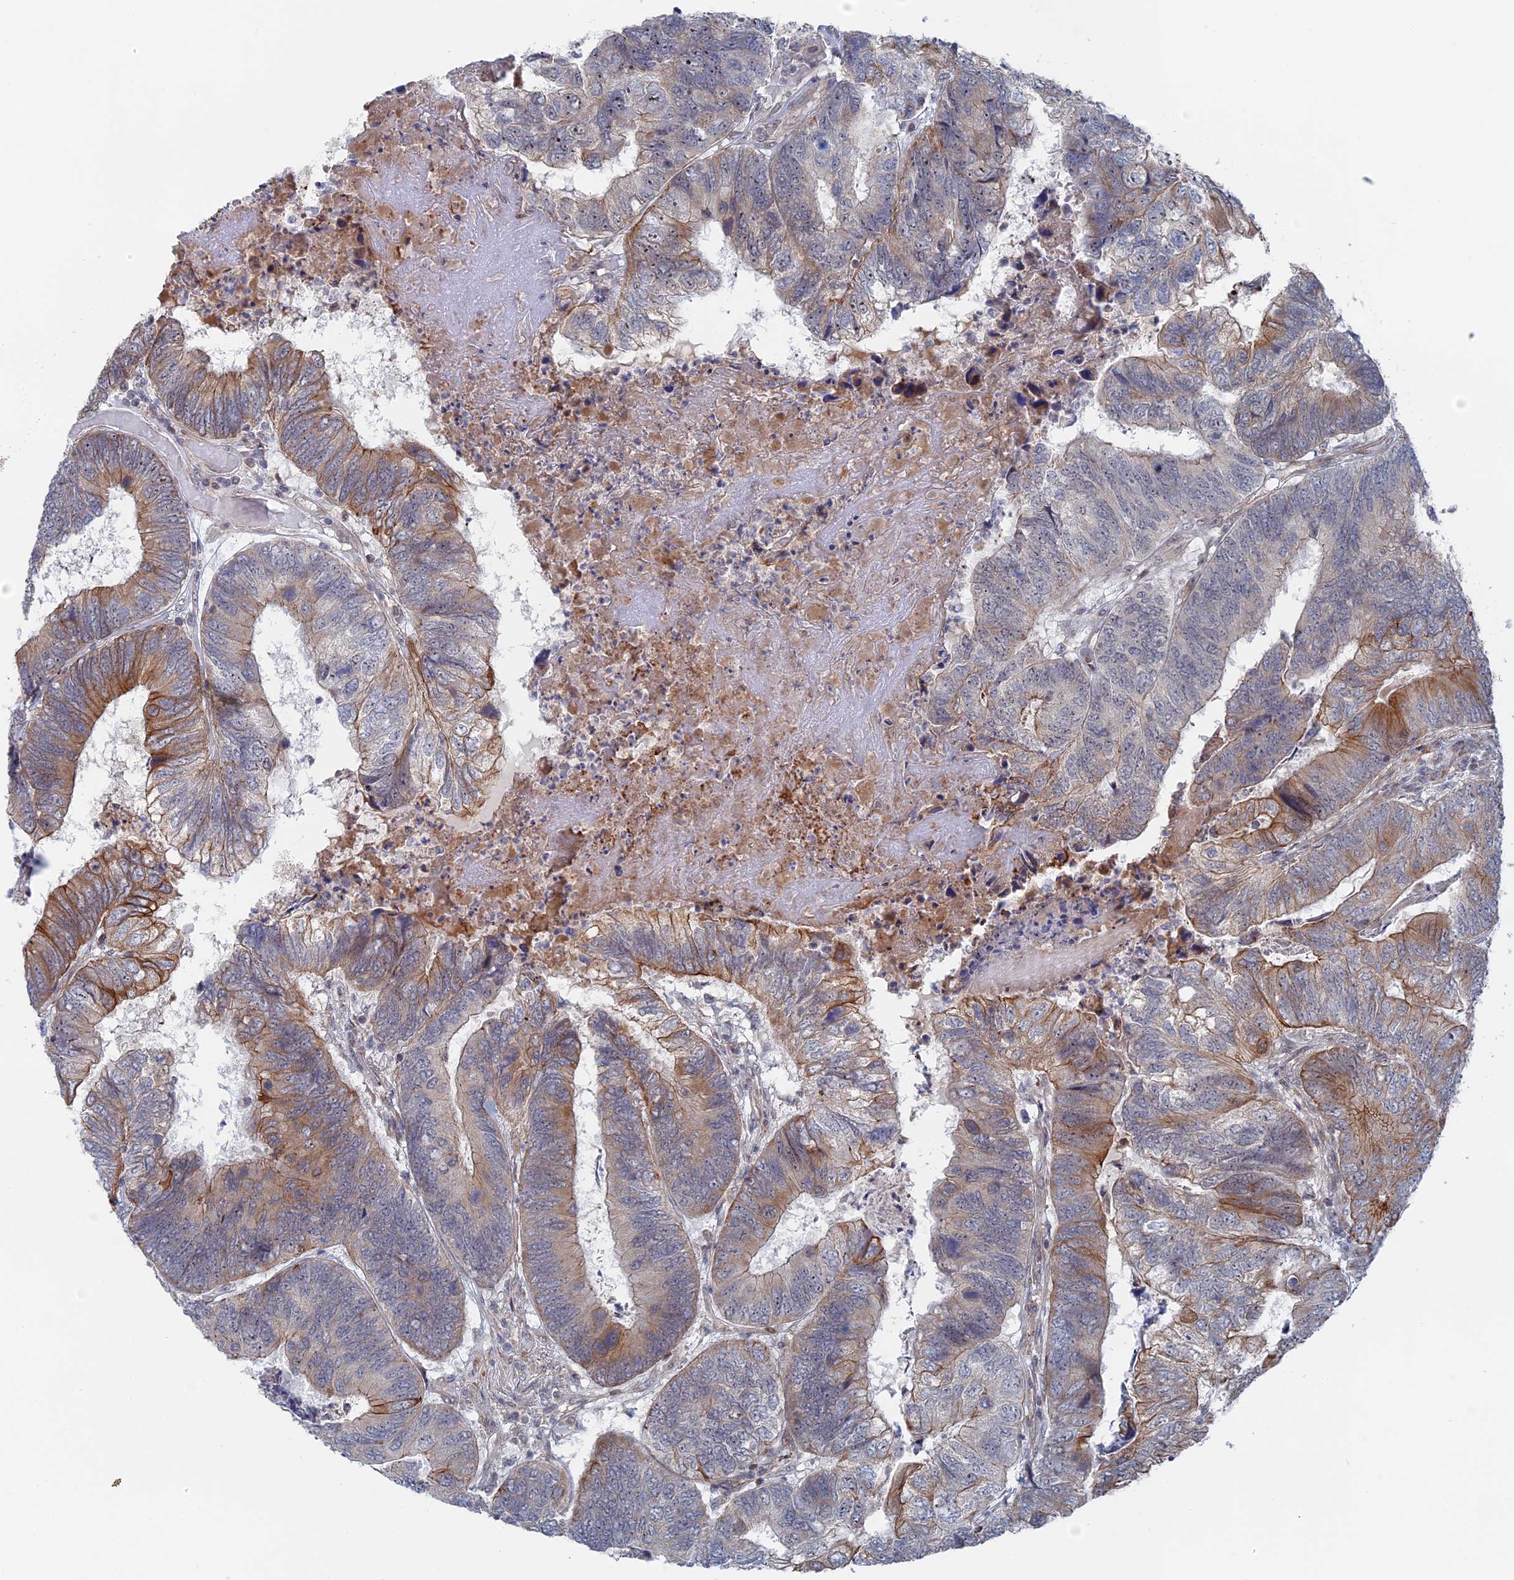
{"staining": {"intensity": "moderate", "quantity": "25%-75%", "location": "cytoplasmic/membranous"}, "tissue": "colorectal cancer", "cell_type": "Tumor cells", "image_type": "cancer", "snomed": [{"axis": "morphology", "description": "Adenocarcinoma, NOS"}, {"axis": "topography", "description": "Colon"}], "caption": "The photomicrograph displays a brown stain indicating the presence of a protein in the cytoplasmic/membranous of tumor cells in adenocarcinoma (colorectal). (DAB (3,3'-diaminobenzidine) = brown stain, brightfield microscopy at high magnification).", "gene": "IL7", "patient": {"sex": "female", "age": 67}}